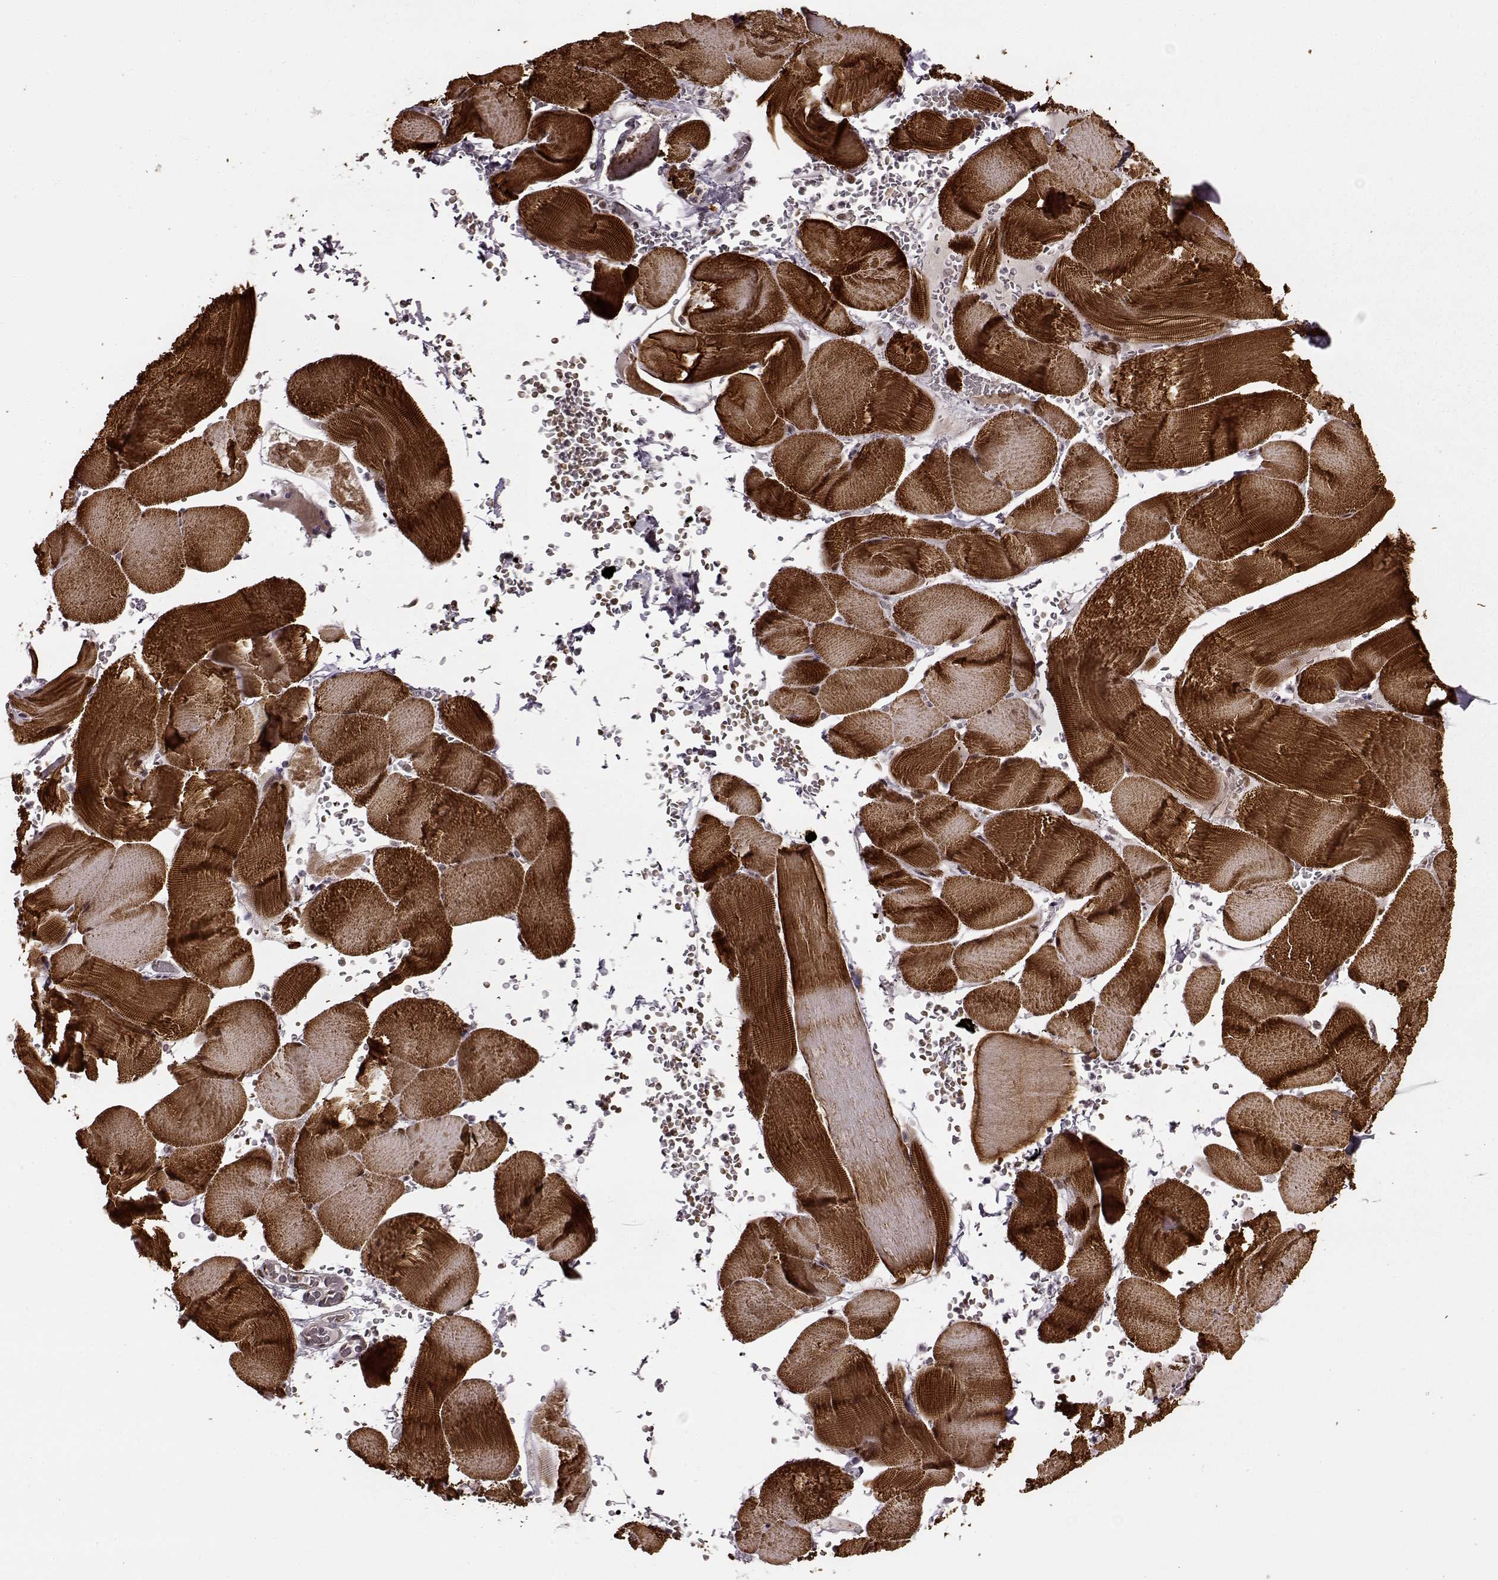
{"staining": {"intensity": "strong", "quantity": ">75%", "location": "cytoplasmic/membranous,nuclear"}, "tissue": "skeletal muscle", "cell_type": "Myocytes", "image_type": "normal", "snomed": [{"axis": "morphology", "description": "Normal tissue, NOS"}, {"axis": "topography", "description": "Skeletal muscle"}], "caption": "Immunohistochemistry (IHC) of unremarkable skeletal muscle shows high levels of strong cytoplasmic/membranous,nuclear positivity in approximately >75% of myocytes.", "gene": "FTO", "patient": {"sex": "male", "age": 56}}